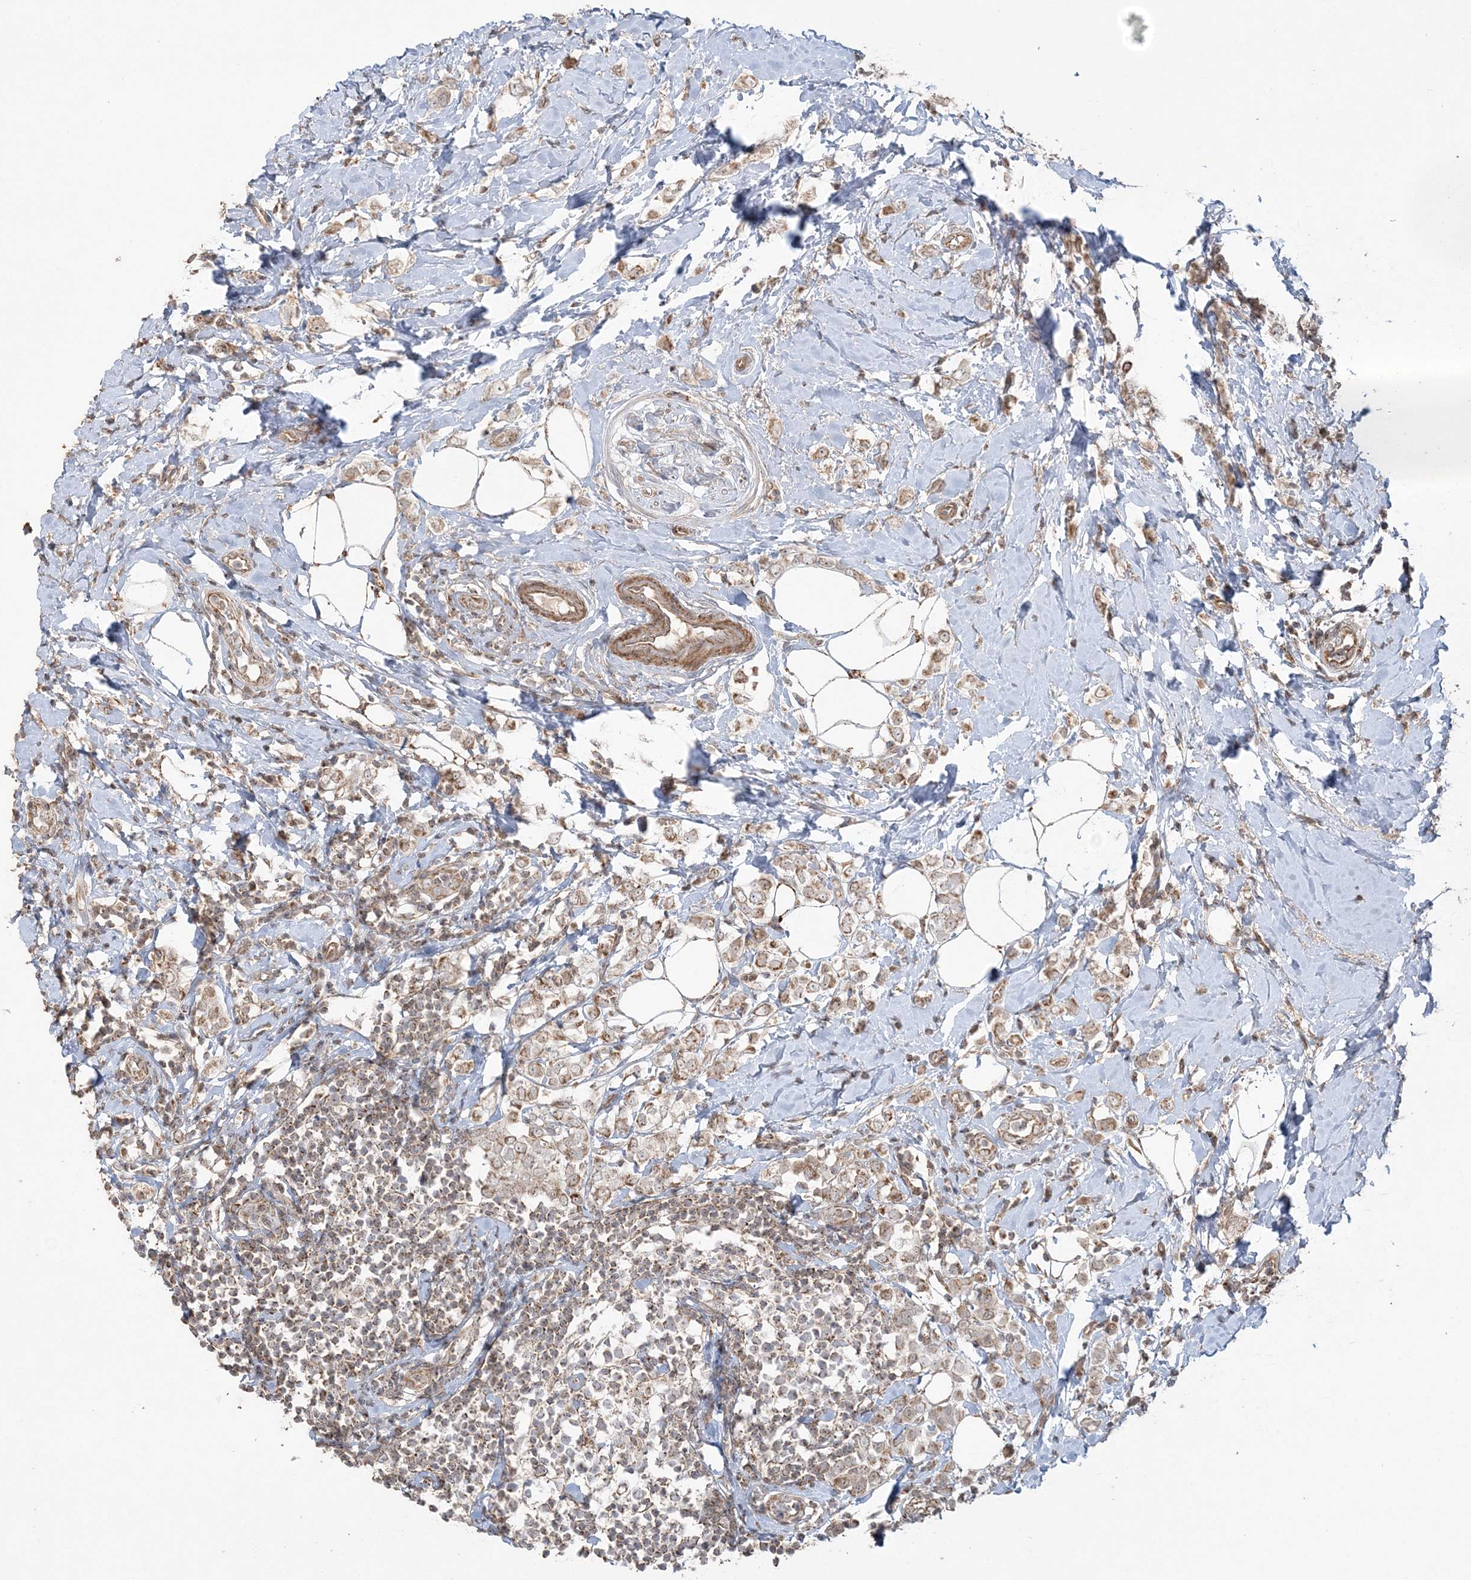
{"staining": {"intensity": "moderate", "quantity": ">75%", "location": "cytoplasmic/membranous,nuclear"}, "tissue": "breast cancer", "cell_type": "Tumor cells", "image_type": "cancer", "snomed": [{"axis": "morphology", "description": "Lobular carcinoma"}, {"axis": "topography", "description": "Breast"}], "caption": "Breast cancer (lobular carcinoma) stained for a protein (brown) exhibits moderate cytoplasmic/membranous and nuclear positive staining in about >75% of tumor cells.", "gene": "SCLT1", "patient": {"sex": "female", "age": 47}}